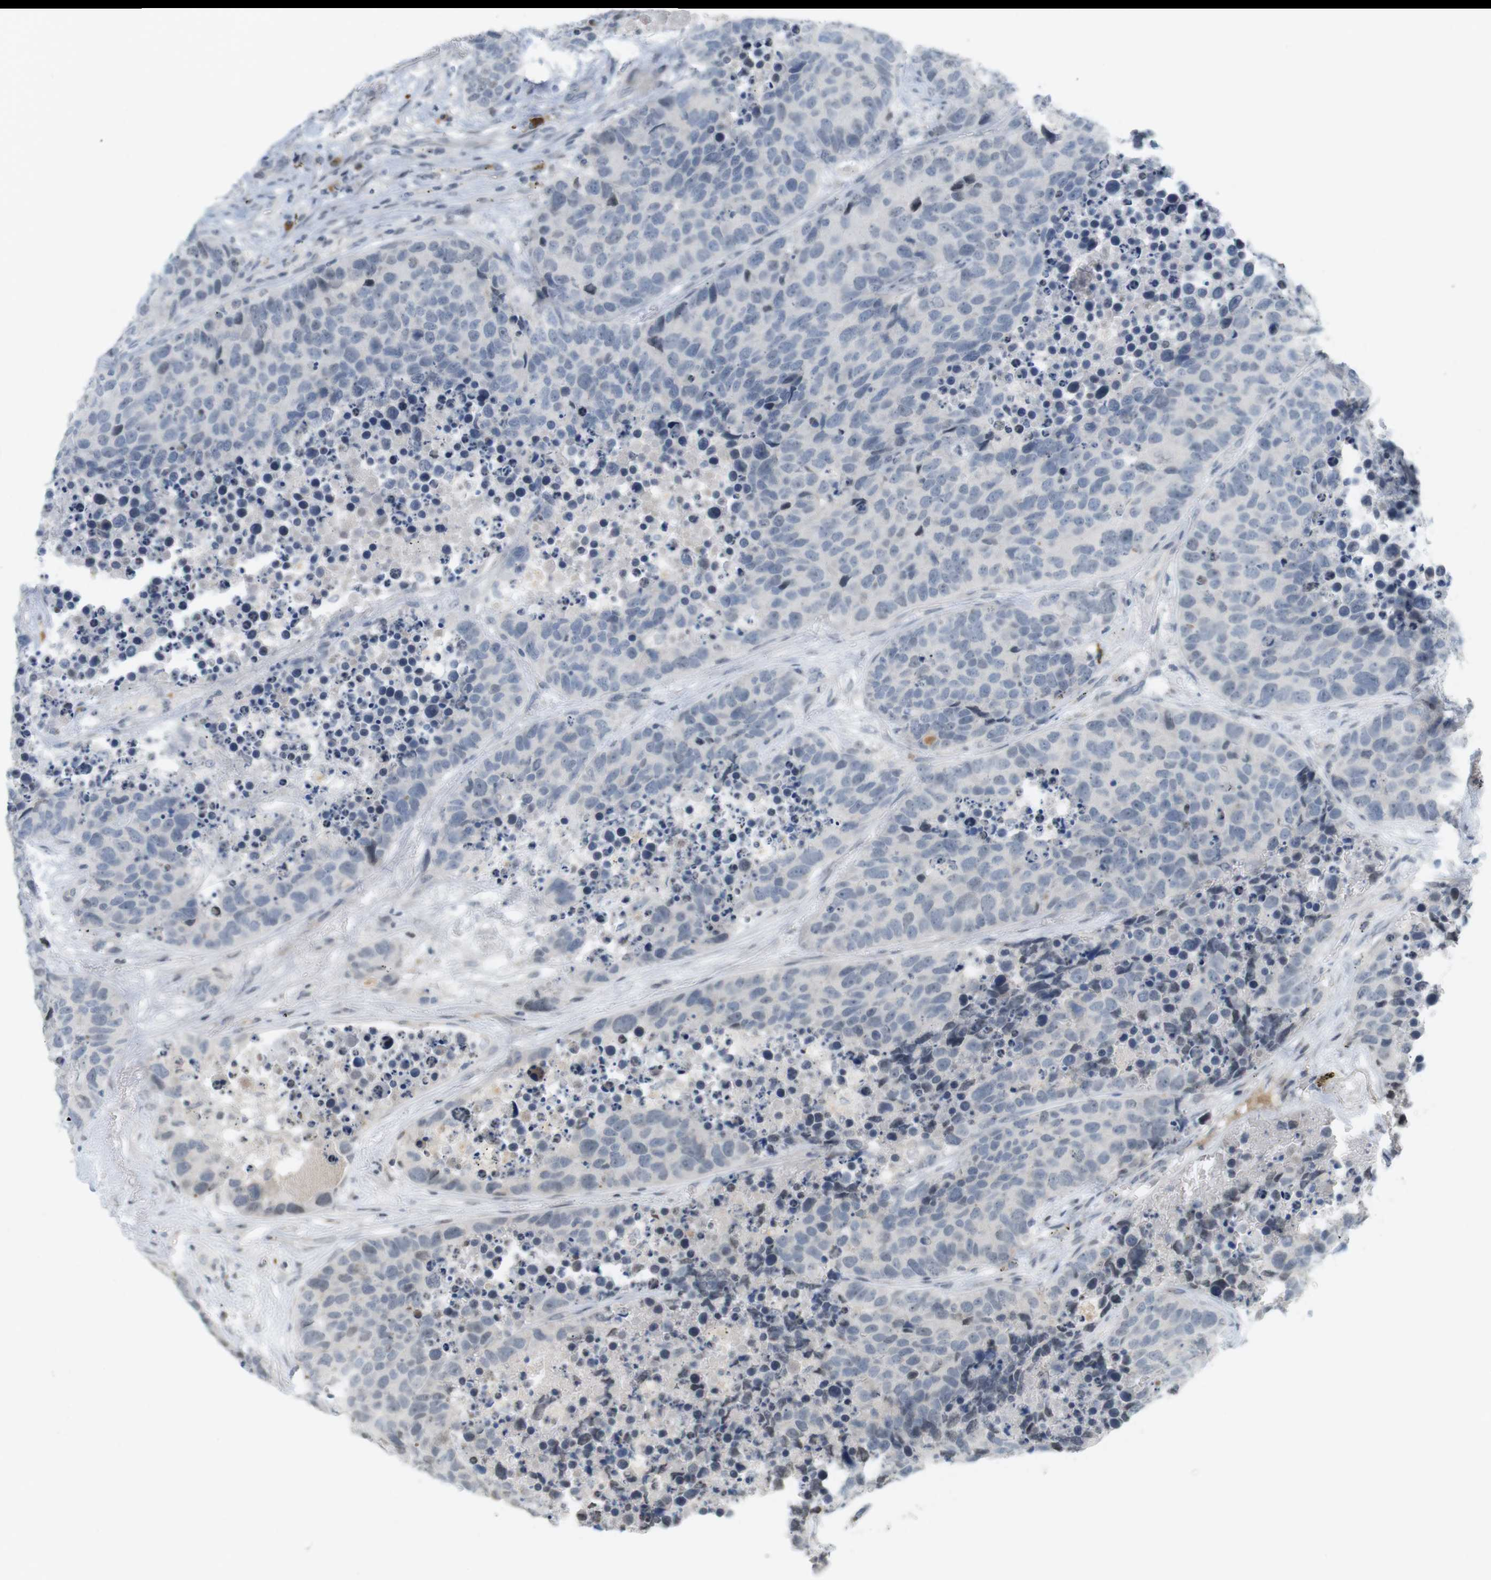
{"staining": {"intensity": "negative", "quantity": "none", "location": "none"}, "tissue": "carcinoid", "cell_type": "Tumor cells", "image_type": "cancer", "snomed": [{"axis": "morphology", "description": "Carcinoid, malignant, NOS"}, {"axis": "topography", "description": "Lung"}], "caption": "IHC photomicrograph of neoplastic tissue: human malignant carcinoid stained with DAB demonstrates no significant protein positivity in tumor cells.", "gene": "DMC1", "patient": {"sex": "male", "age": 60}}